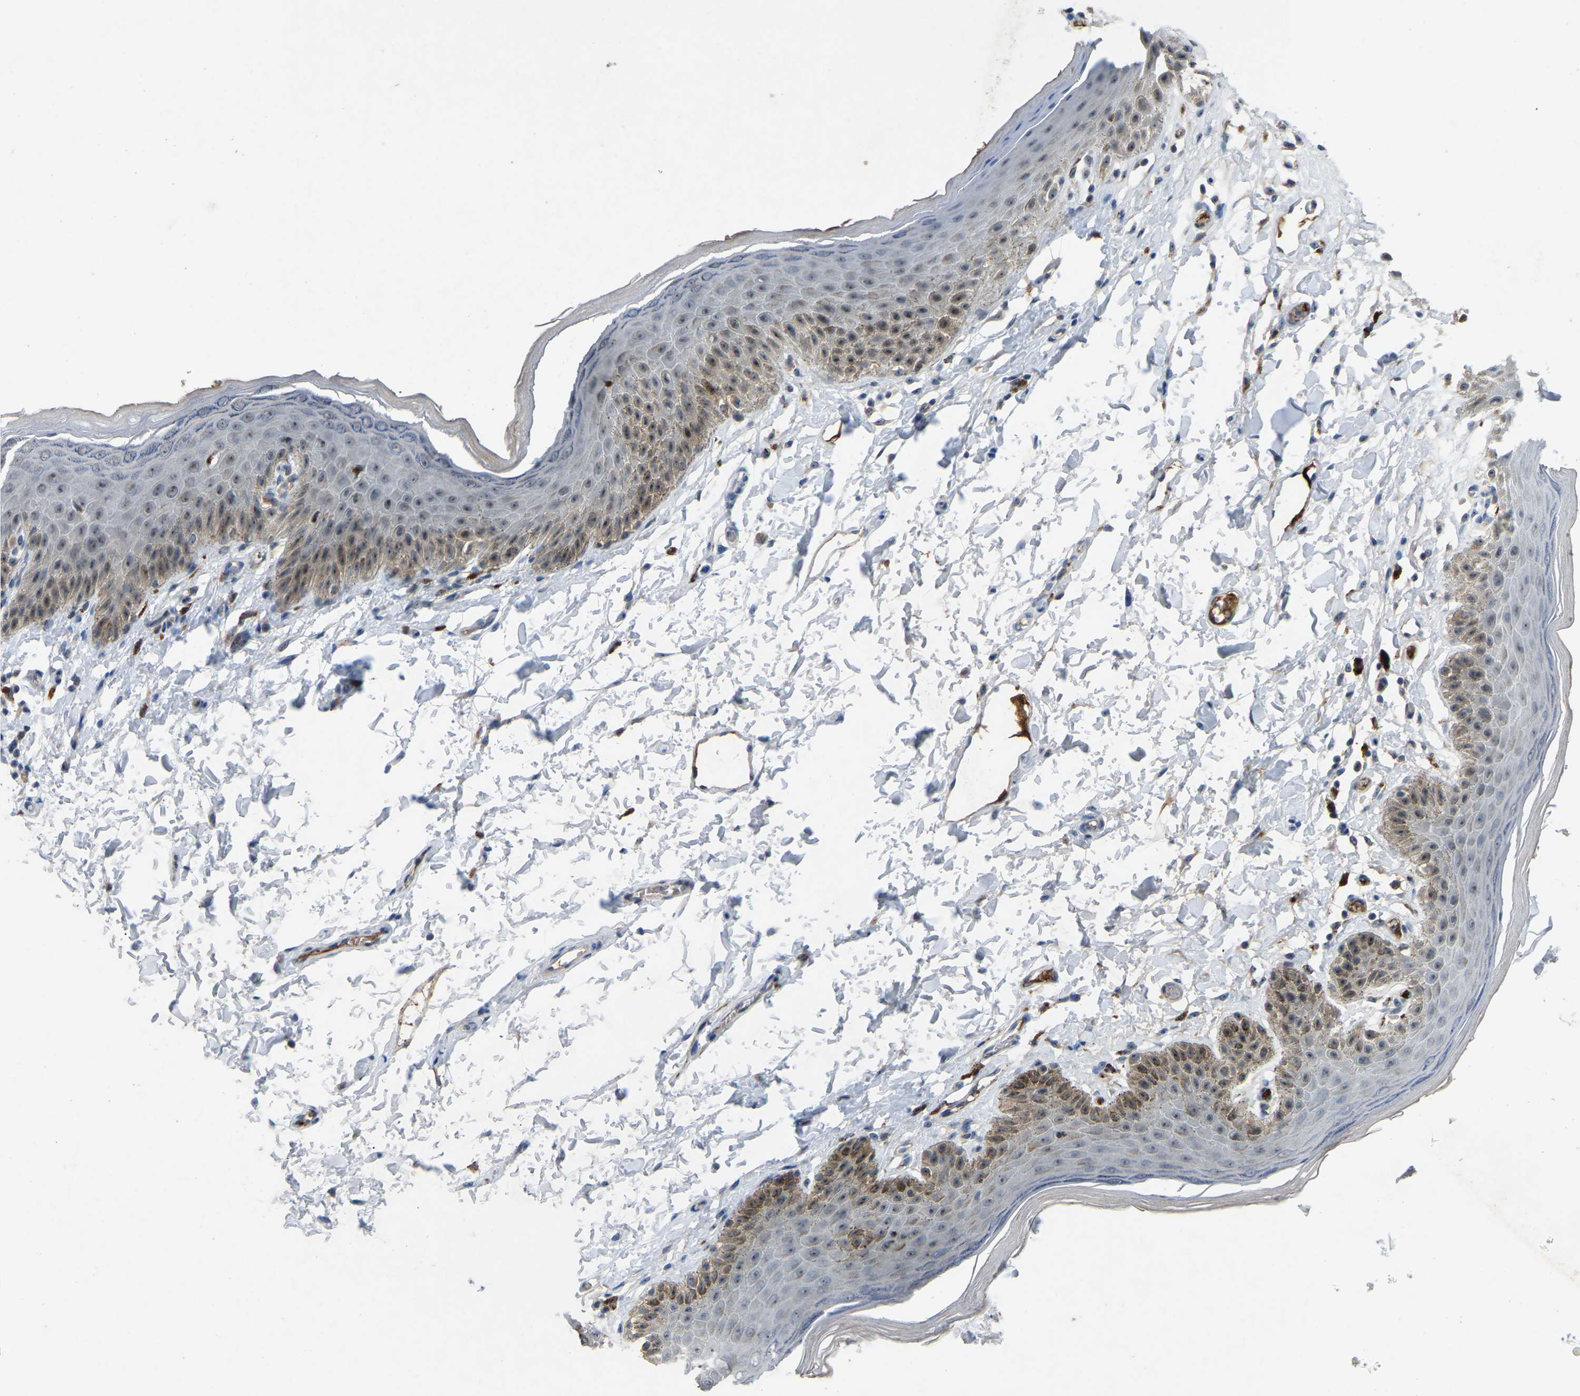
{"staining": {"intensity": "moderate", "quantity": "<25%", "location": "cytoplasmic/membranous"}, "tissue": "skin", "cell_type": "Epidermal cells", "image_type": "normal", "snomed": [{"axis": "morphology", "description": "Normal tissue, NOS"}, {"axis": "topography", "description": "Anal"}], "caption": "Immunohistochemical staining of benign human skin displays <25% levels of moderate cytoplasmic/membranous protein expression in about <25% of epidermal cells. (IHC, brightfield microscopy, high magnification).", "gene": "FHIT", "patient": {"sex": "male", "age": 44}}